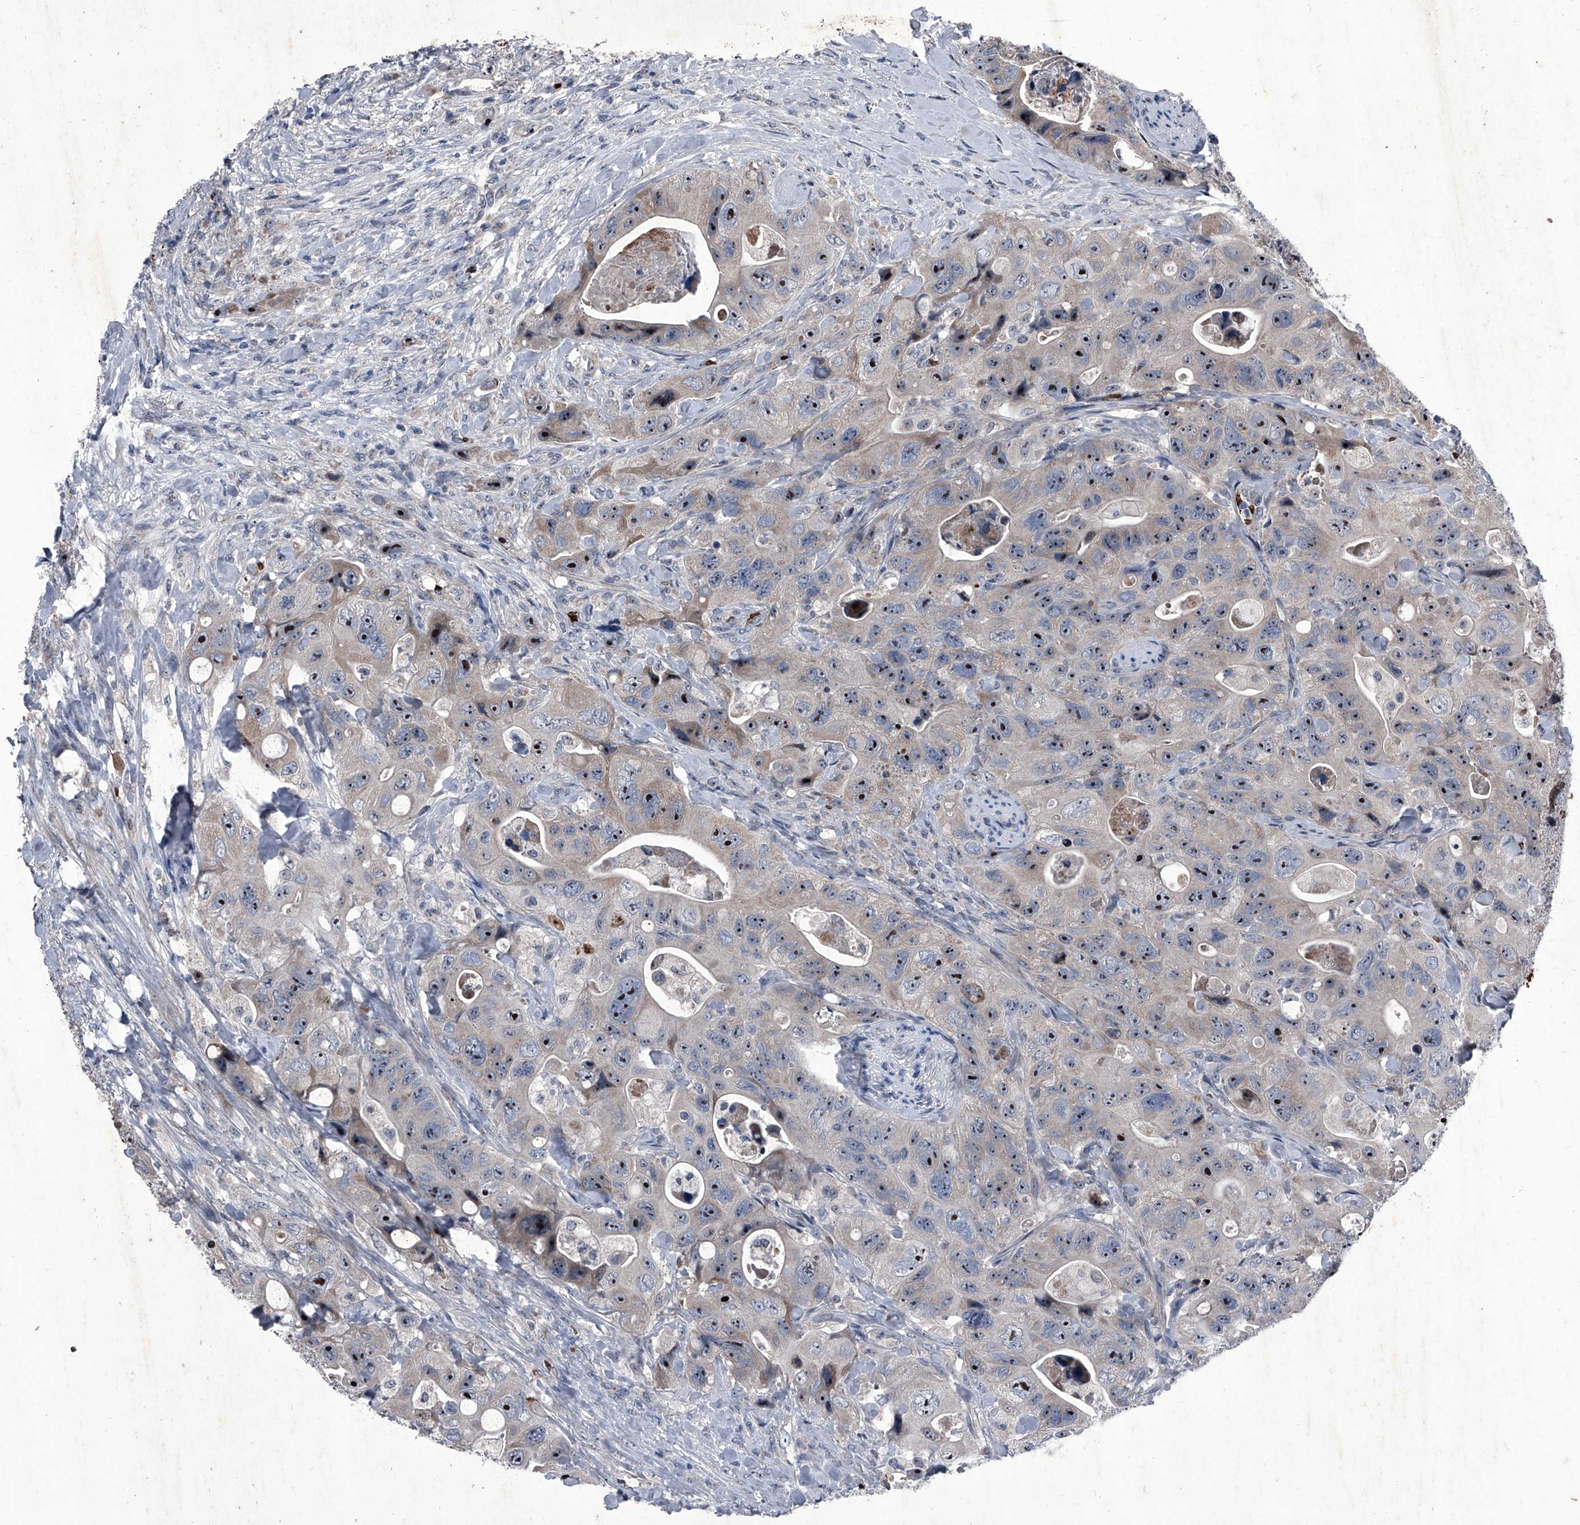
{"staining": {"intensity": "strong", "quantity": ">75%", "location": "nuclear"}, "tissue": "colorectal cancer", "cell_type": "Tumor cells", "image_type": "cancer", "snomed": [{"axis": "morphology", "description": "Adenocarcinoma, NOS"}, {"axis": "topography", "description": "Colon"}], "caption": "Strong nuclear staining is identified in approximately >75% of tumor cells in adenocarcinoma (colorectal).", "gene": "CEP85L", "patient": {"sex": "female", "age": 46}}